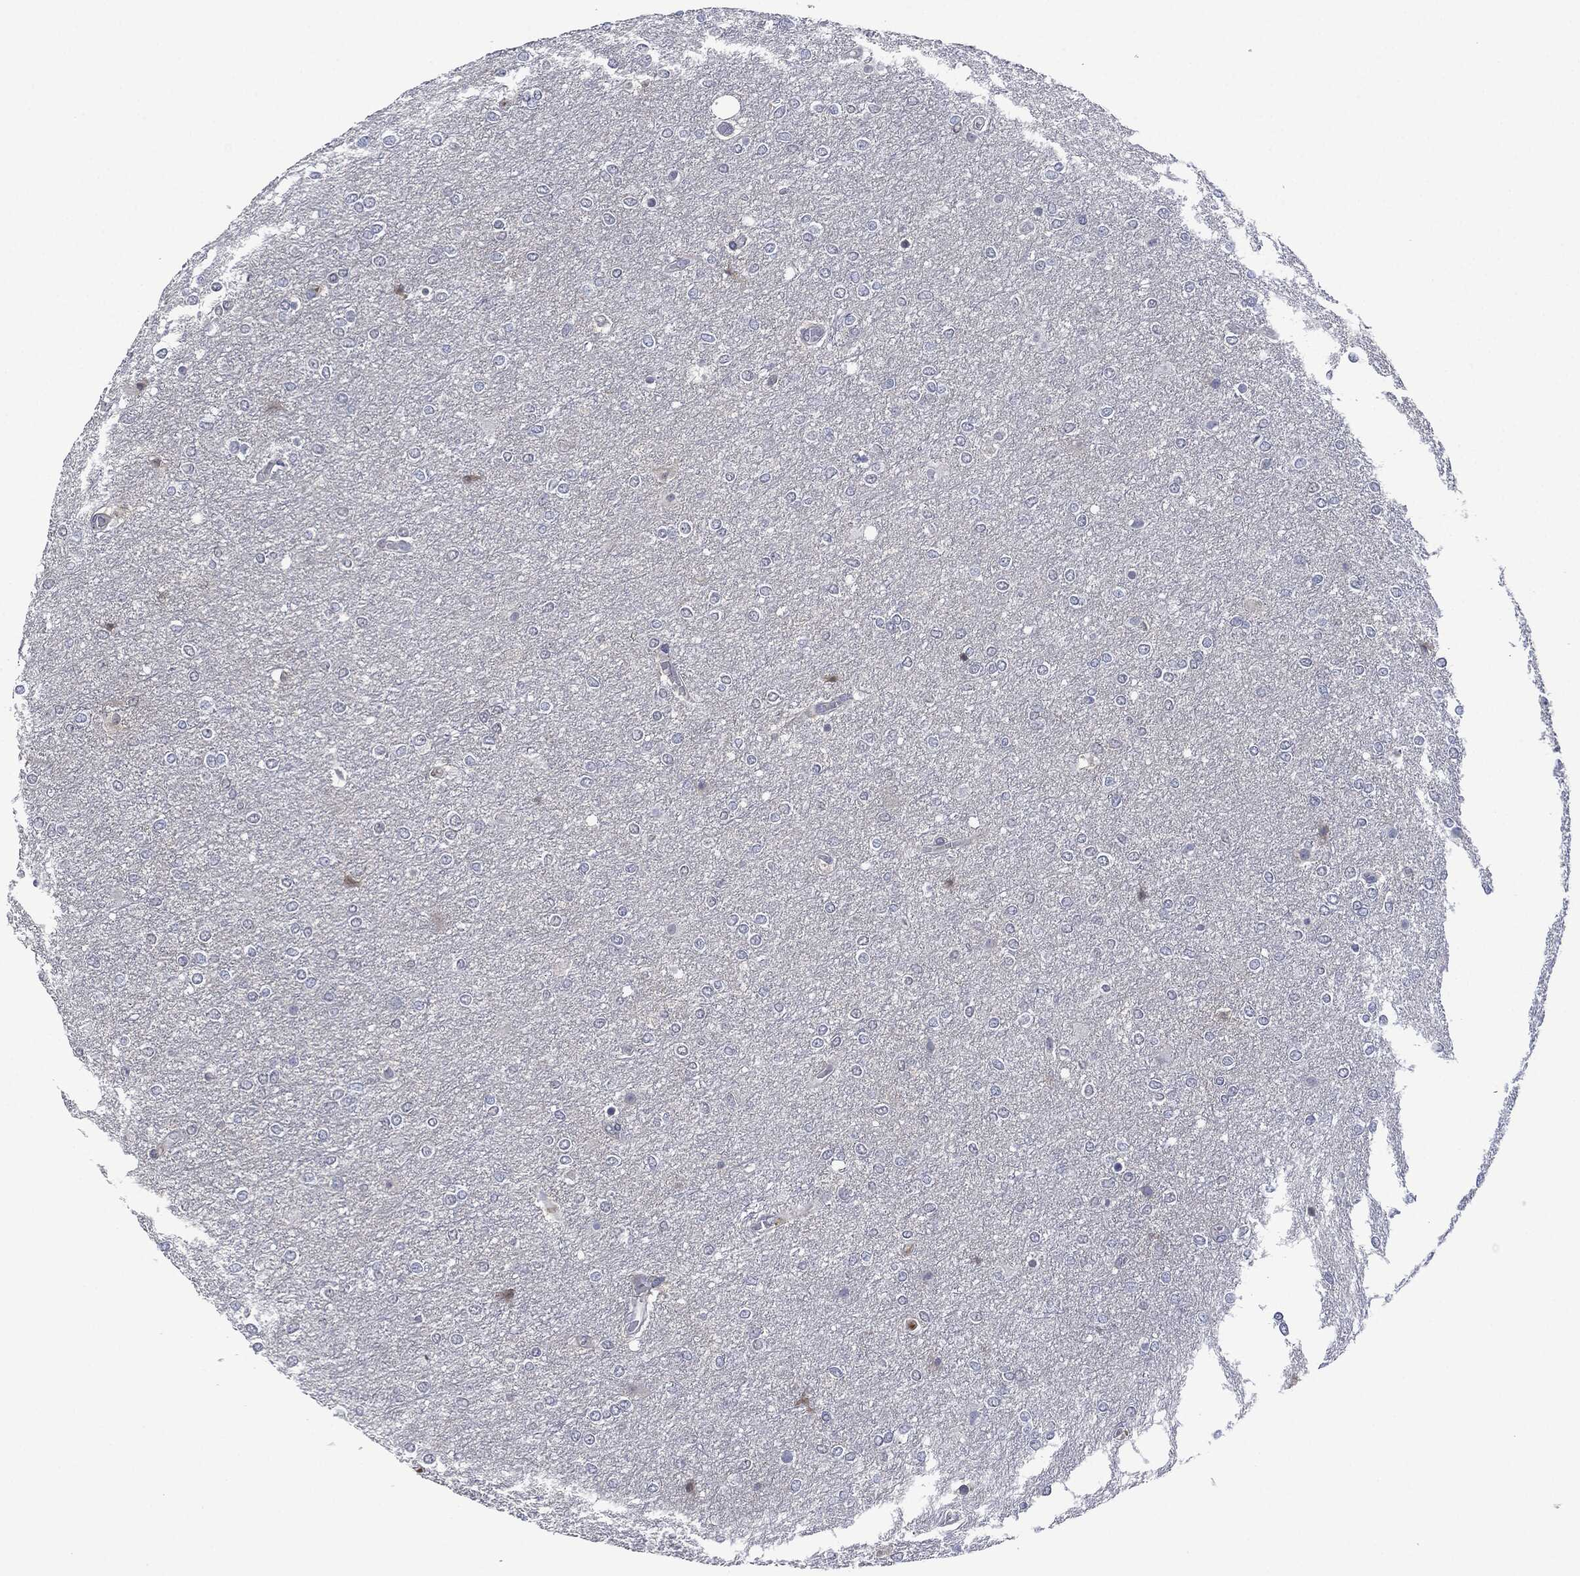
{"staining": {"intensity": "negative", "quantity": "none", "location": "none"}, "tissue": "glioma", "cell_type": "Tumor cells", "image_type": "cancer", "snomed": [{"axis": "morphology", "description": "Glioma, malignant, High grade"}, {"axis": "topography", "description": "Brain"}], "caption": "Immunohistochemistry (IHC) micrograph of neoplastic tissue: high-grade glioma (malignant) stained with DAB demonstrates no significant protein positivity in tumor cells.", "gene": "SIGLEC7", "patient": {"sex": "female", "age": 61}}